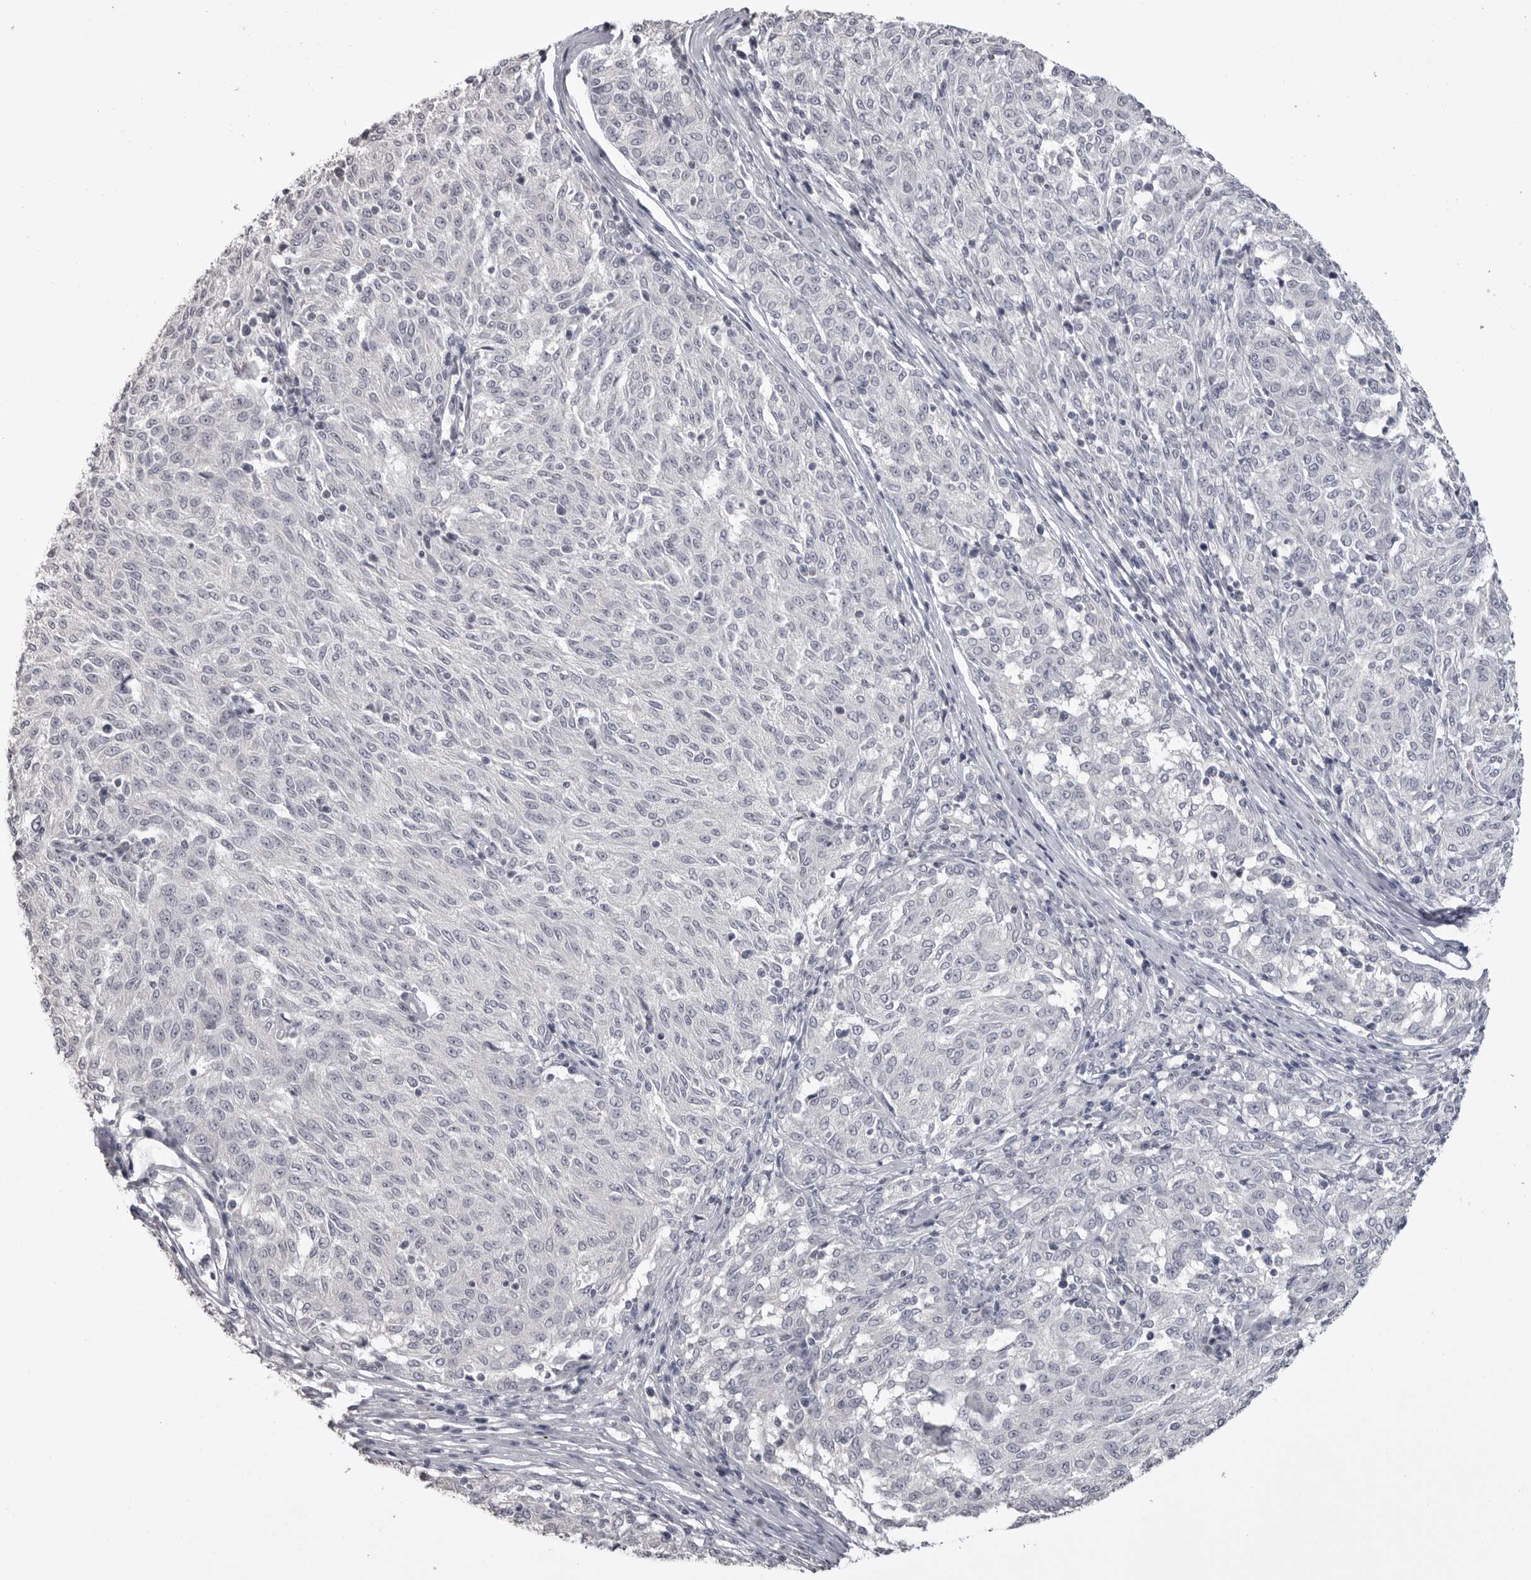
{"staining": {"intensity": "negative", "quantity": "none", "location": "none"}, "tissue": "melanoma", "cell_type": "Tumor cells", "image_type": "cancer", "snomed": [{"axis": "morphology", "description": "Malignant melanoma, NOS"}, {"axis": "topography", "description": "Skin"}], "caption": "Human malignant melanoma stained for a protein using IHC reveals no staining in tumor cells.", "gene": "GPN2", "patient": {"sex": "female", "age": 72}}